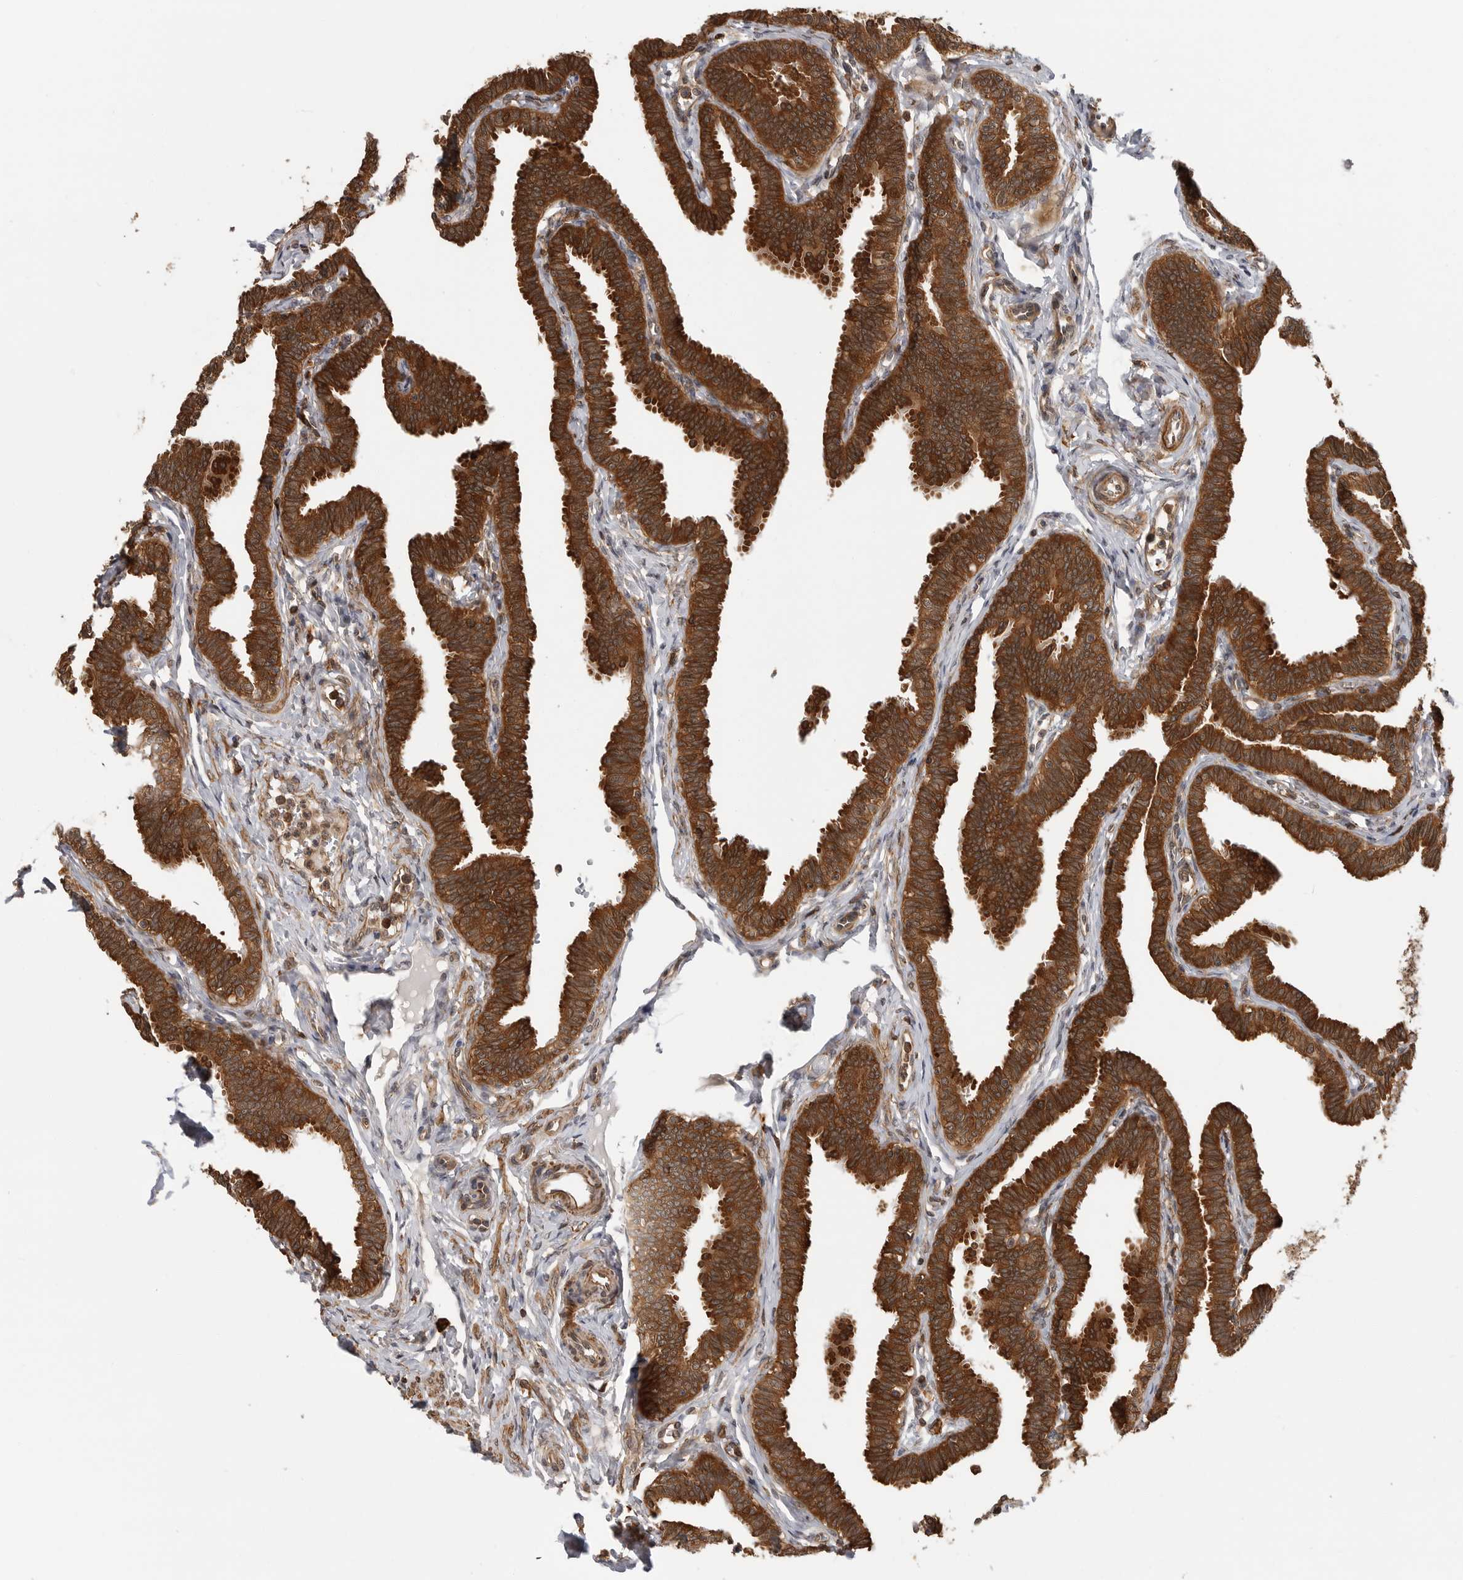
{"staining": {"intensity": "strong", "quantity": ">75%", "location": "cytoplasmic/membranous"}, "tissue": "fallopian tube", "cell_type": "Glandular cells", "image_type": "normal", "snomed": [{"axis": "morphology", "description": "Normal tissue, NOS"}, {"axis": "topography", "description": "Fallopian tube"}, {"axis": "topography", "description": "Ovary"}], "caption": "Protein staining of unremarkable fallopian tube exhibits strong cytoplasmic/membranous staining in approximately >75% of glandular cells.", "gene": "ERN1", "patient": {"sex": "female", "age": 23}}